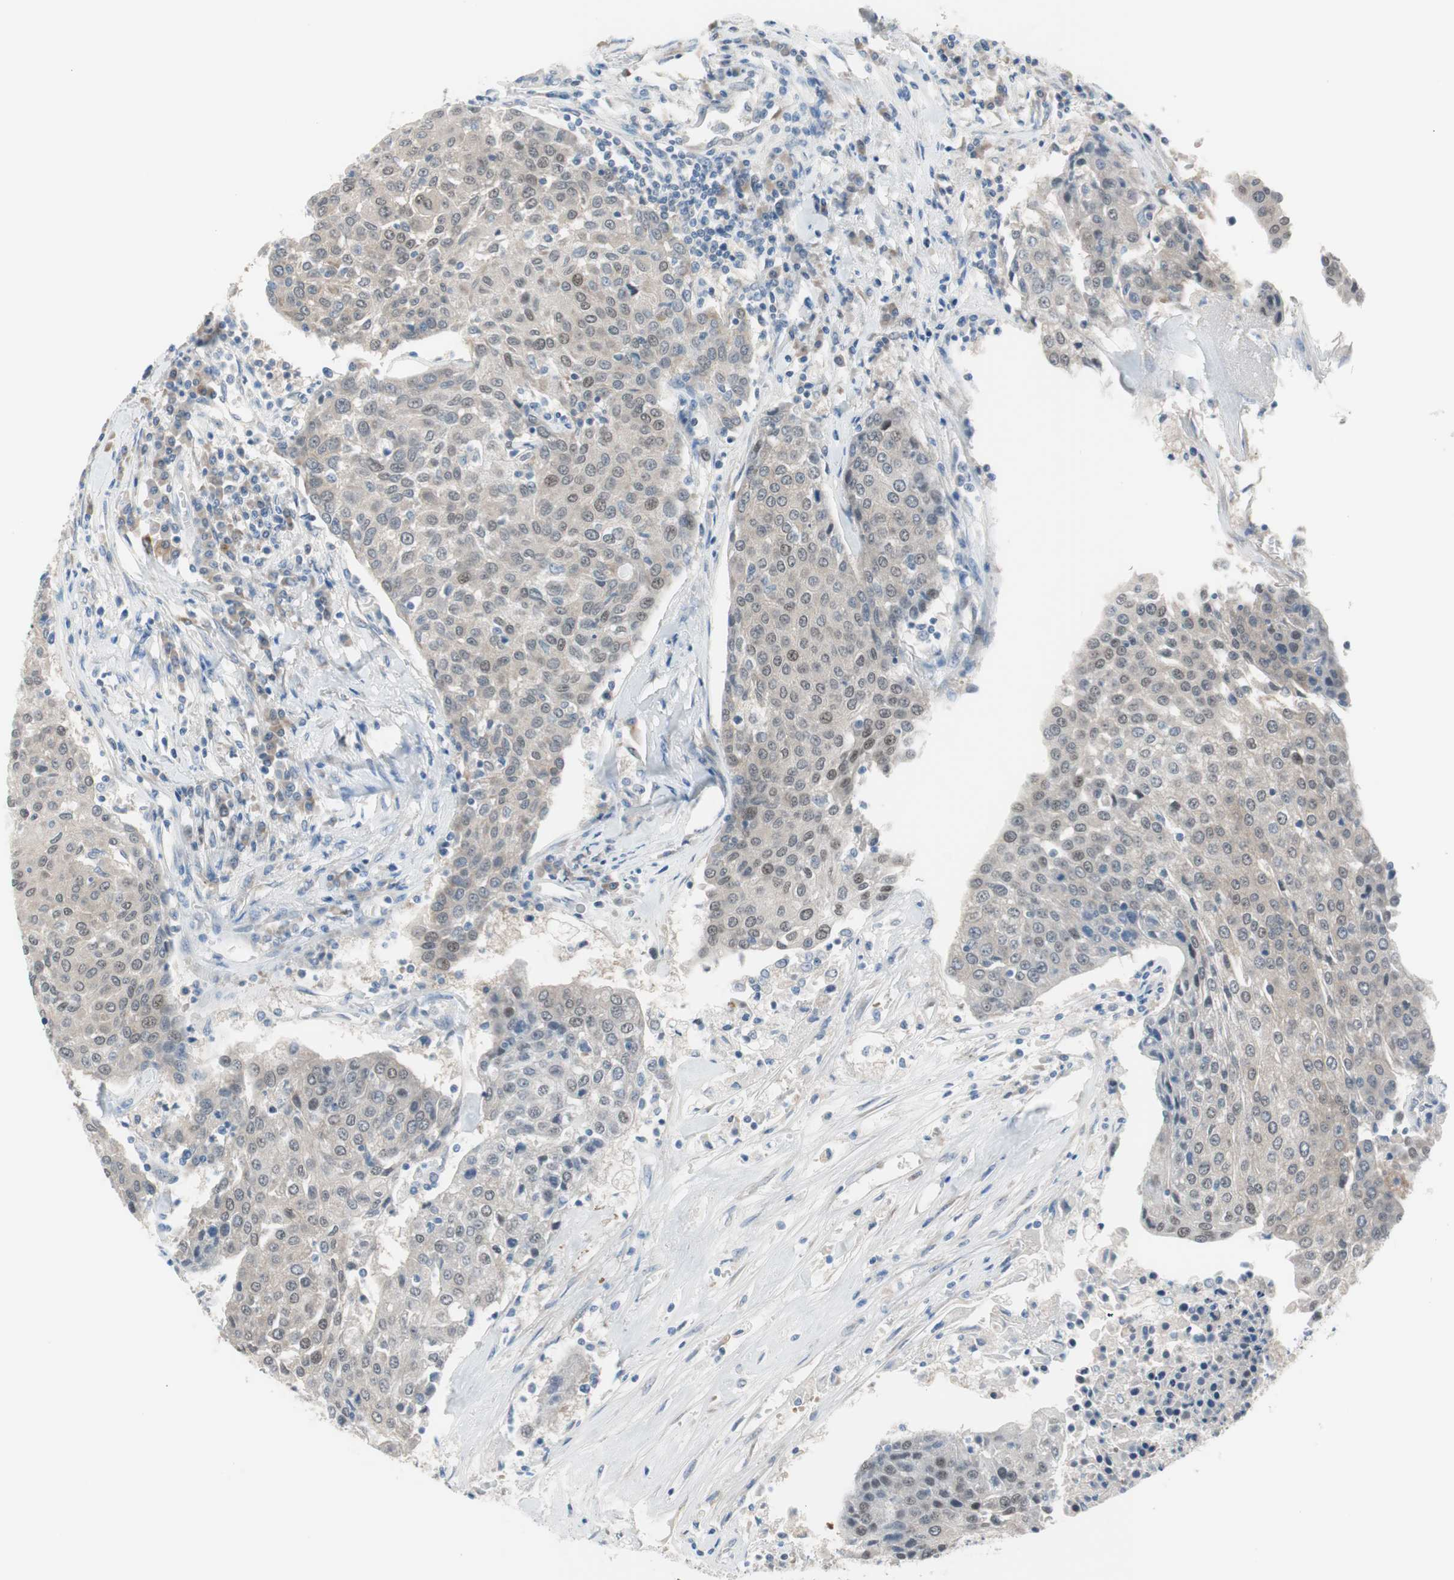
{"staining": {"intensity": "weak", "quantity": "<25%", "location": "nuclear"}, "tissue": "urothelial cancer", "cell_type": "Tumor cells", "image_type": "cancer", "snomed": [{"axis": "morphology", "description": "Urothelial carcinoma, High grade"}, {"axis": "topography", "description": "Urinary bladder"}], "caption": "Immunohistochemistry (IHC) image of high-grade urothelial carcinoma stained for a protein (brown), which displays no expression in tumor cells.", "gene": "GRHL1", "patient": {"sex": "female", "age": 85}}